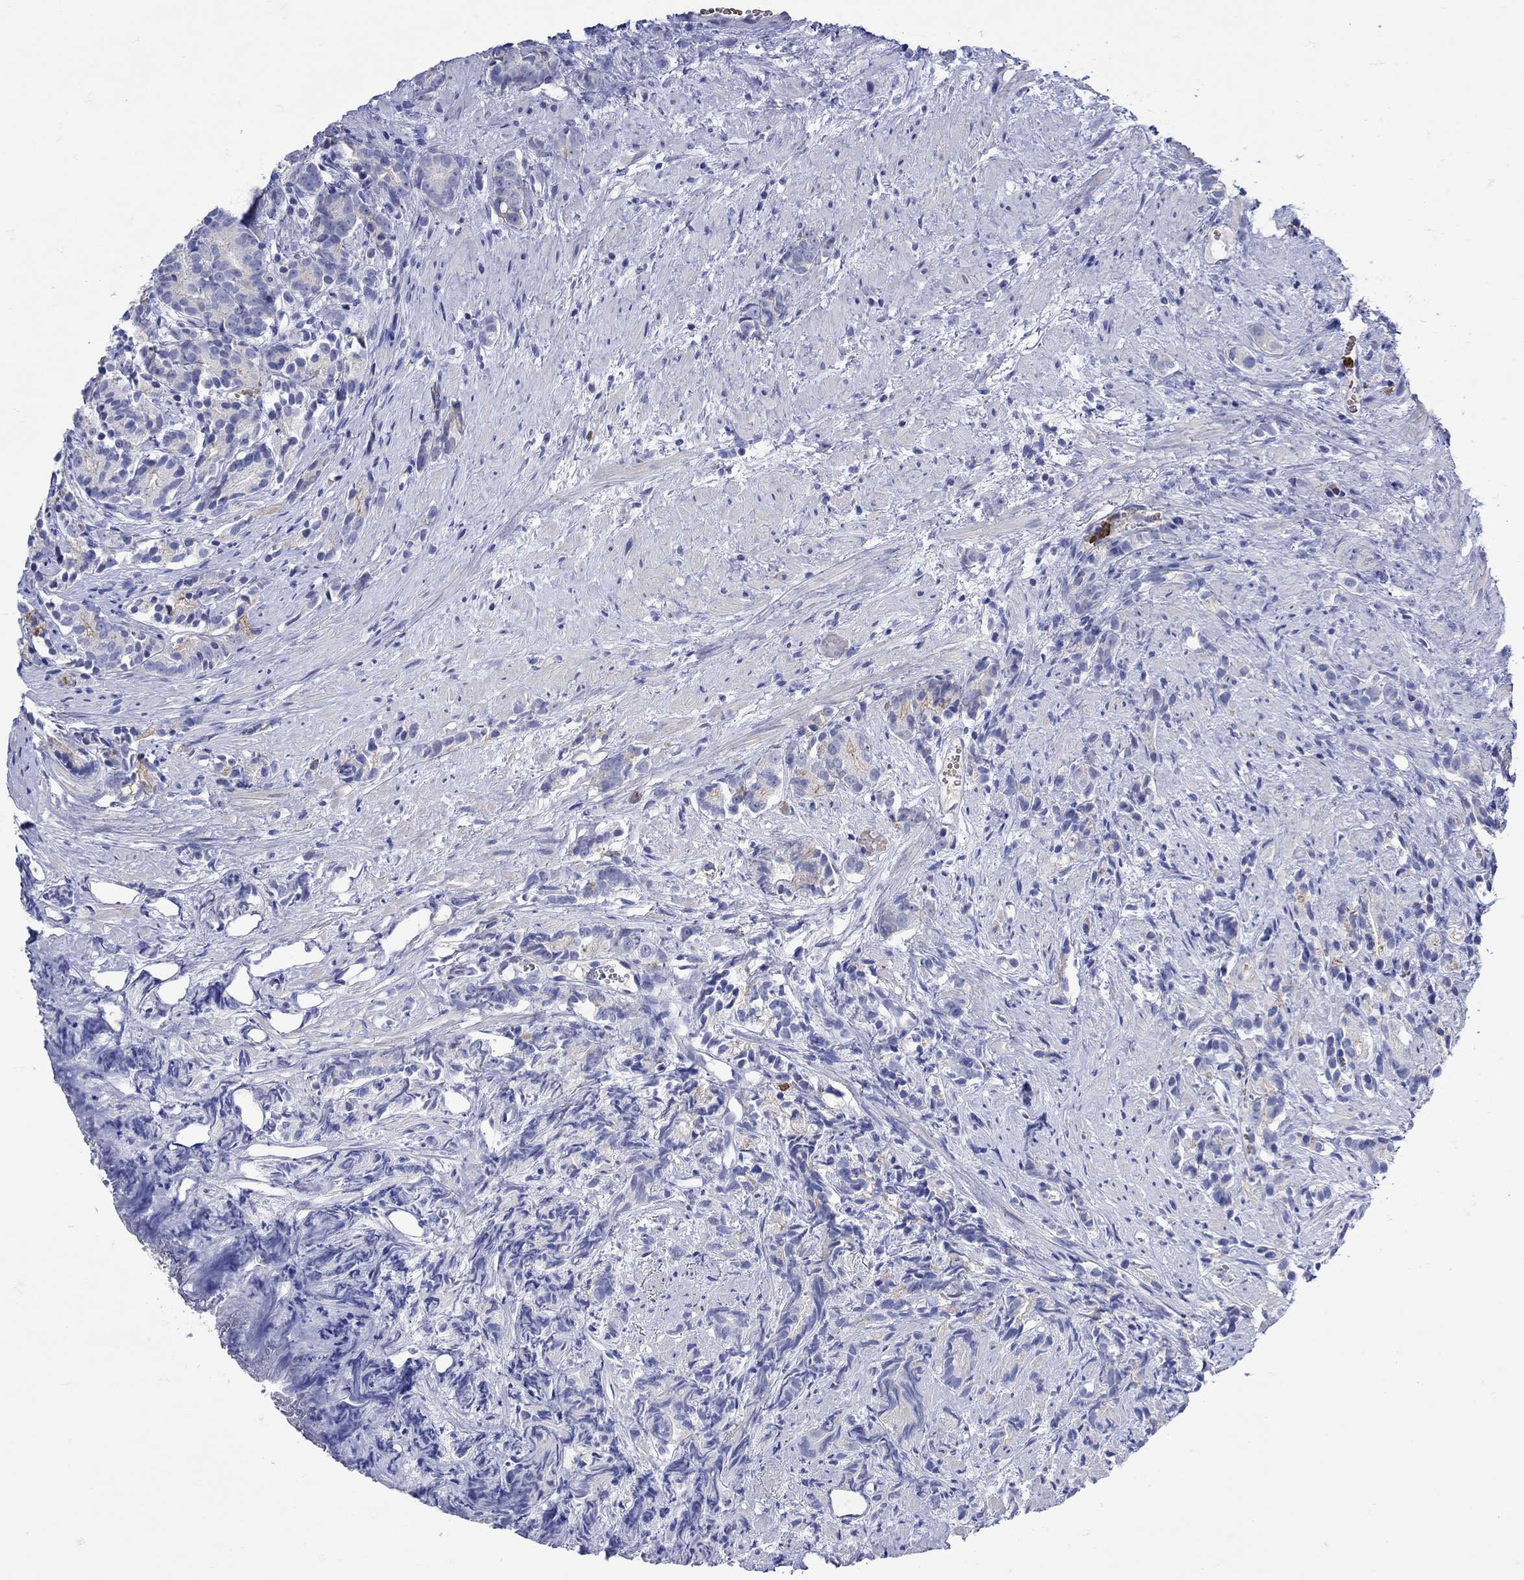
{"staining": {"intensity": "negative", "quantity": "none", "location": "none"}, "tissue": "prostate cancer", "cell_type": "Tumor cells", "image_type": "cancer", "snomed": [{"axis": "morphology", "description": "Adenocarcinoma, High grade"}, {"axis": "topography", "description": "Prostate"}], "caption": "The image shows no staining of tumor cells in prostate cancer. The staining was performed using DAB to visualize the protein expression in brown, while the nuclei were stained in blue with hematoxylin (Magnification: 20x).", "gene": "LINGO3", "patient": {"sex": "male", "age": 90}}